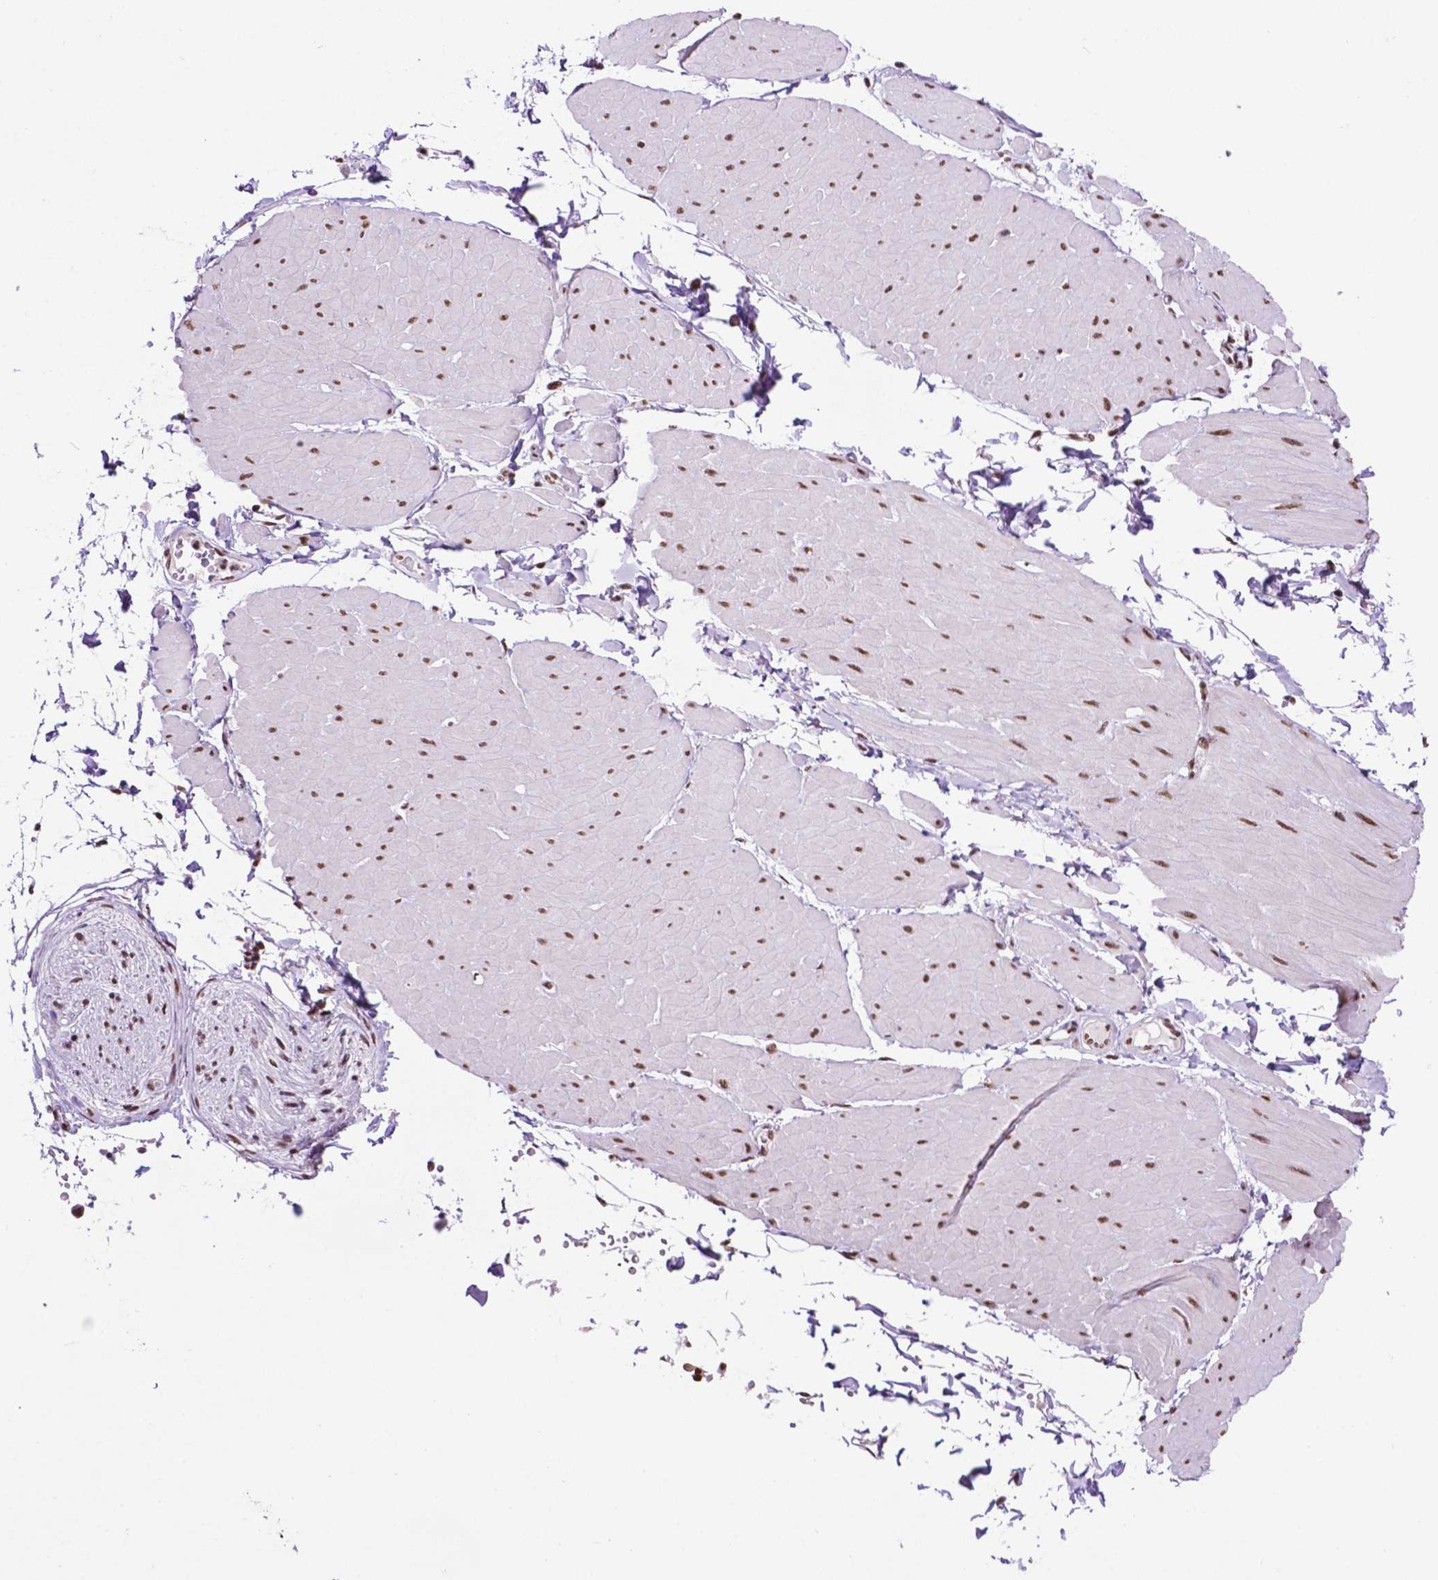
{"staining": {"intensity": "moderate", "quantity": "25%-75%", "location": "nuclear"}, "tissue": "adipose tissue", "cell_type": "Adipocytes", "image_type": "normal", "snomed": [{"axis": "morphology", "description": "Normal tissue, NOS"}, {"axis": "topography", "description": "Smooth muscle"}, {"axis": "topography", "description": "Peripheral nerve tissue"}], "caption": "Protein expression analysis of normal adipose tissue displays moderate nuclear staining in approximately 25%-75% of adipocytes. (Brightfield microscopy of DAB IHC at high magnification).", "gene": "CCAR2", "patient": {"sex": "male", "age": 58}}